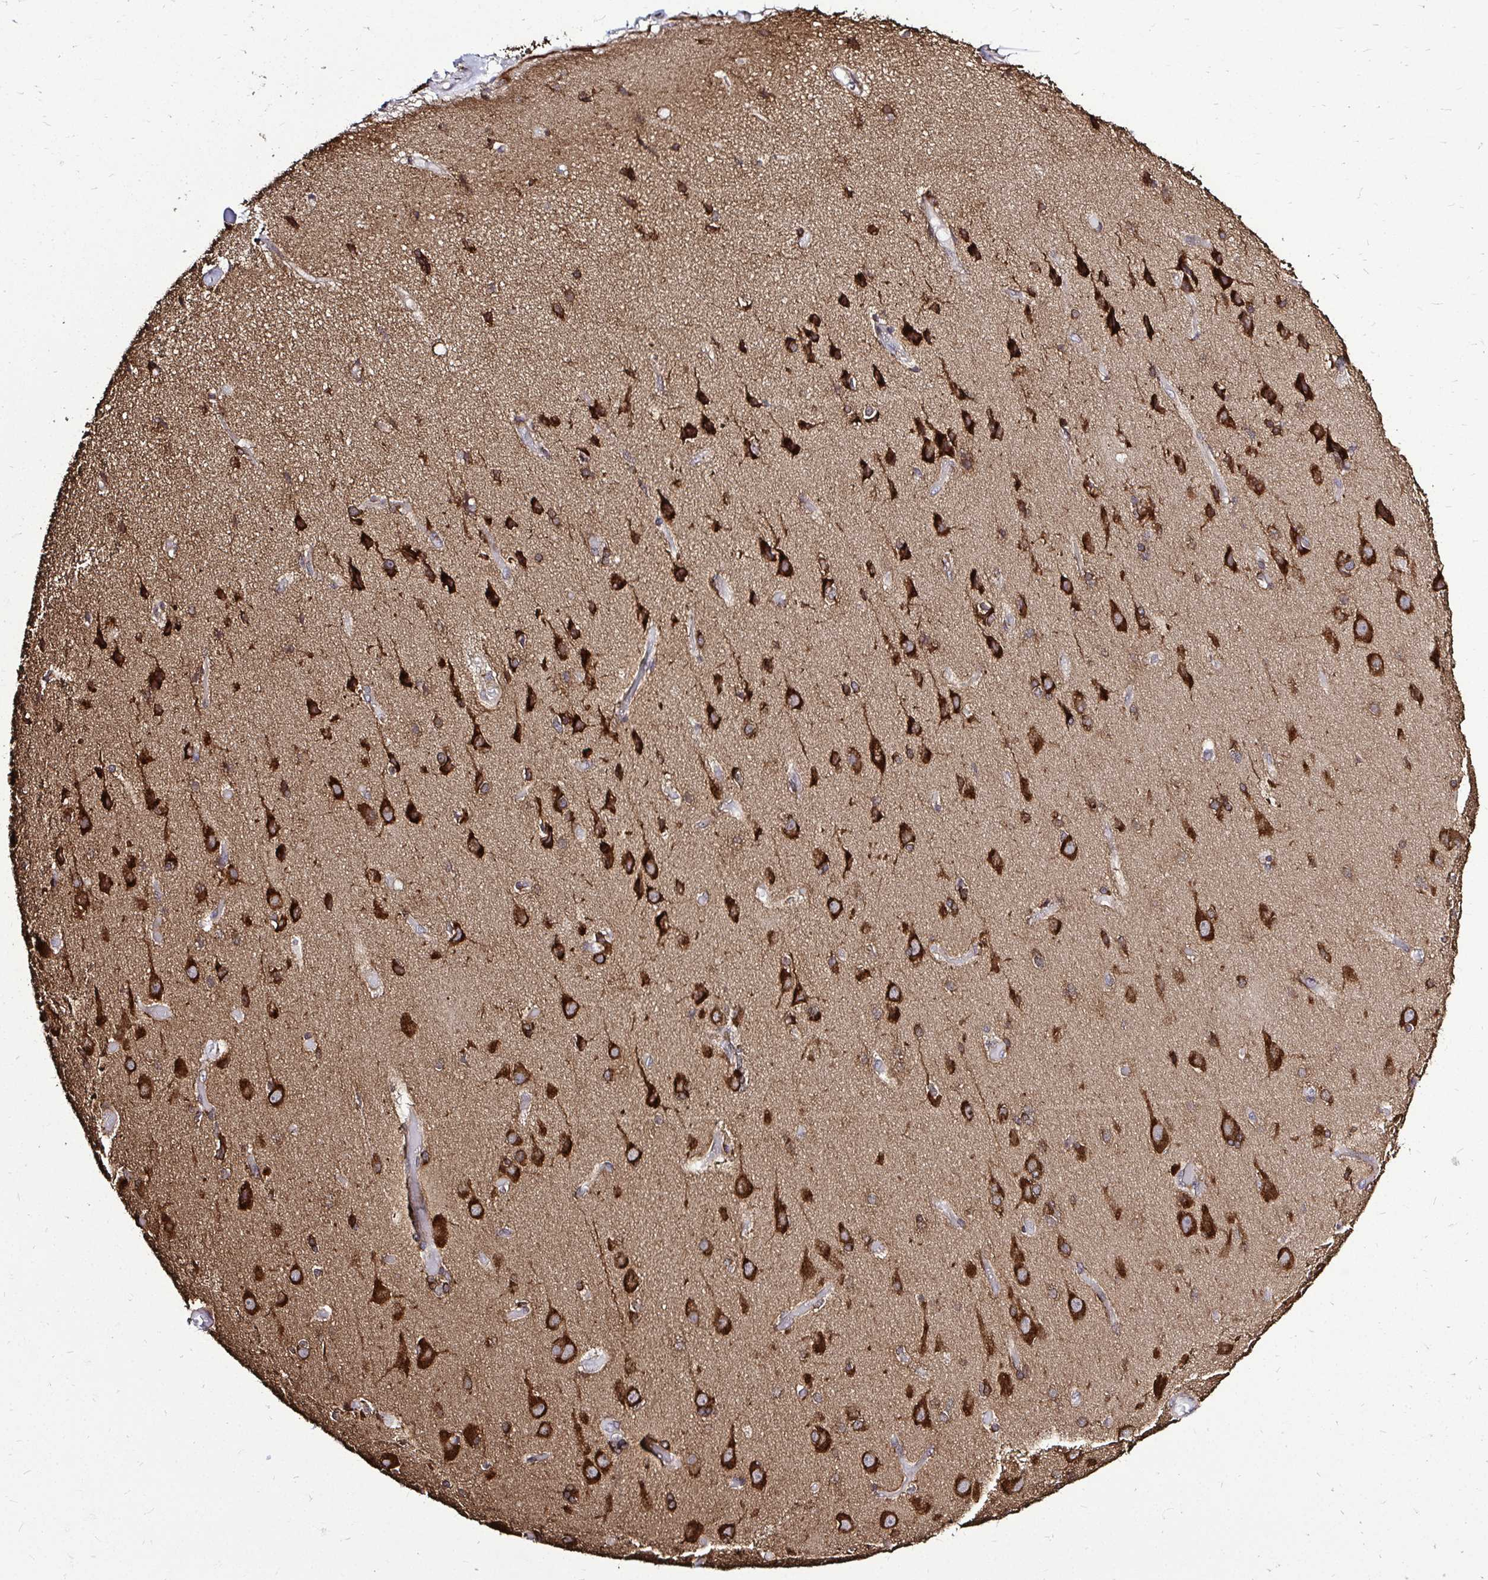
{"staining": {"intensity": "negative", "quantity": "none", "location": "none"}, "tissue": "cerebral cortex", "cell_type": "Endothelial cells", "image_type": "normal", "snomed": [{"axis": "morphology", "description": "Normal tissue, NOS"}, {"axis": "morphology", "description": "Glioma, malignant, High grade"}, {"axis": "topography", "description": "Cerebral cortex"}], "caption": "Immunohistochemical staining of unremarkable cerebral cortex reveals no significant staining in endothelial cells.", "gene": "FMR1", "patient": {"sex": "male", "age": 71}}